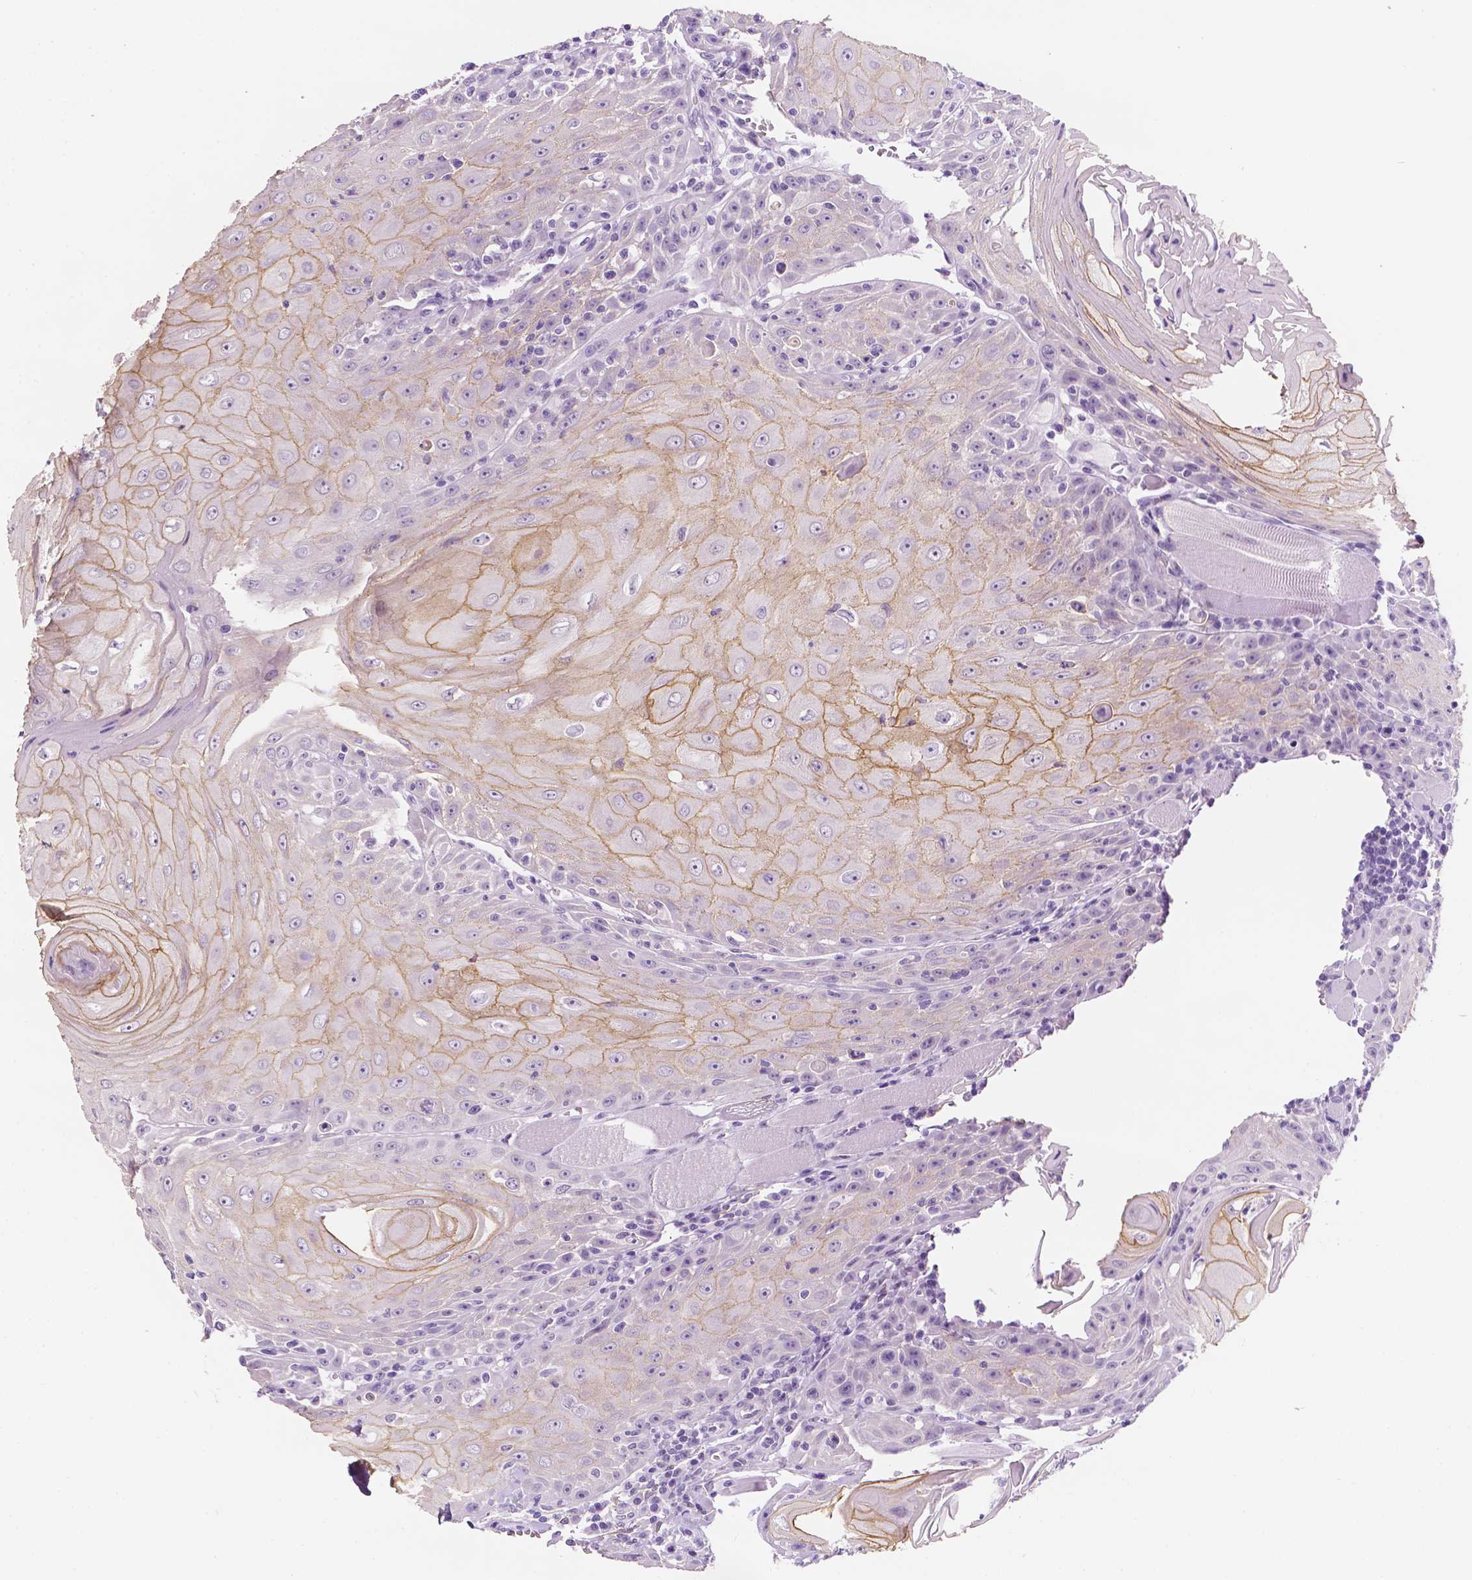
{"staining": {"intensity": "moderate", "quantity": "25%-75%", "location": "cytoplasmic/membranous"}, "tissue": "head and neck cancer", "cell_type": "Tumor cells", "image_type": "cancer", "snomed": [{"axis": "morphology", "description": "Squamous cell carcinoma, NOS"}, {"axis": "topography", "description": "Head-Neck"}], "caption": "A high-resolution image shows IHC staining of head and neck cancer, which reveals moderate cytoplasmic/membranous positivity in approximately 25%-75% of tumor cells. (Stains: DAB in brown, nuclei in blue, Microscopy: brightfield microscopy at high magnification).", "gene": "PPL", "patient": {"sex": "male", "age": 52}}